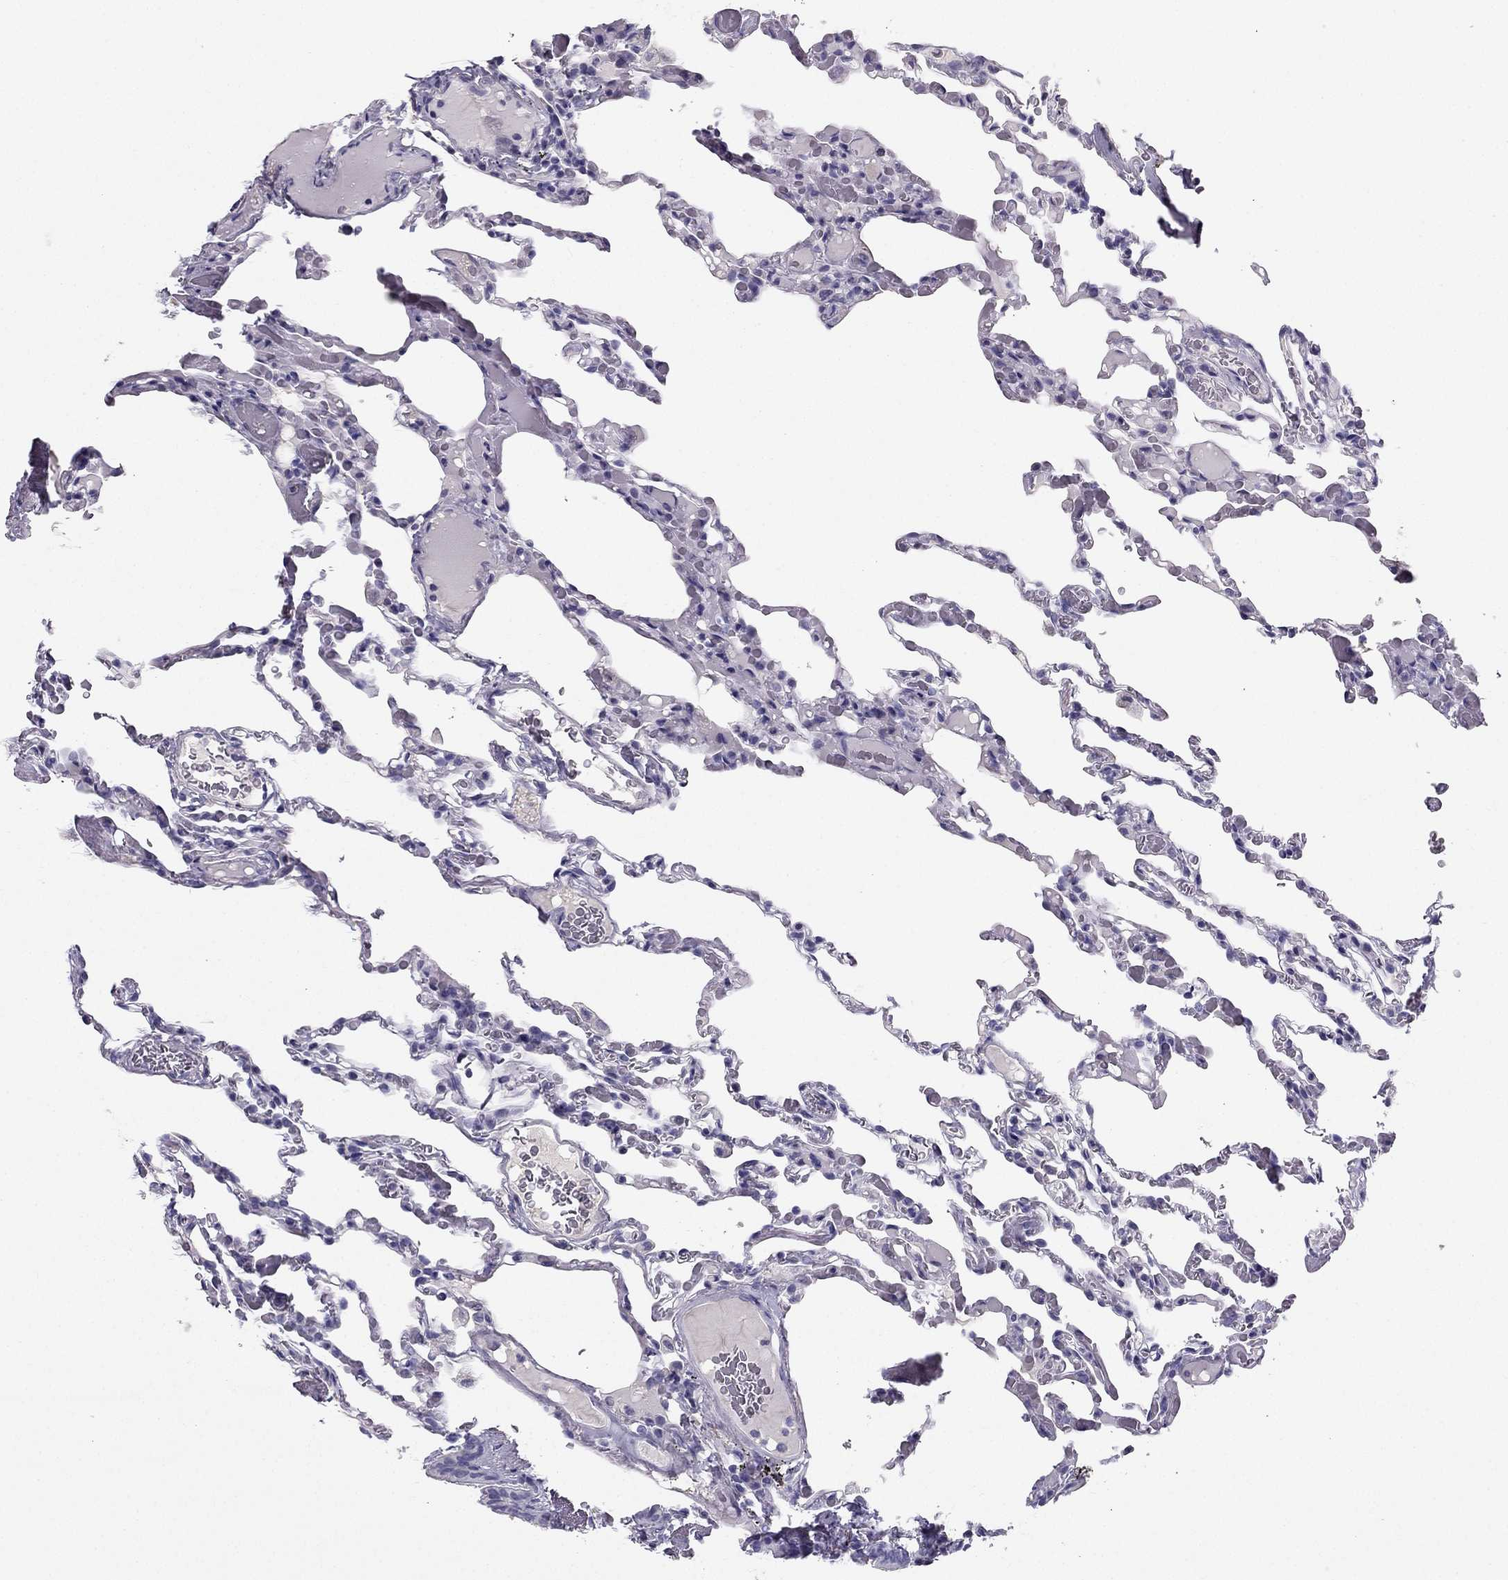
{"staining": {"intensity": "negative", "quantity": "none", "location": "none"}, "tissue": "lung", "cell_type": "Alveolar cells", "image_type": "normal", "snomed": [{"axis": "morphology", "description": "Normal tissue, NOS"}, {"axis": "topography", "description": "Lung"}], "caption": "Normal lung was stained to show a protein in brown. There is no significant positivity in alveolar cells. (Brightfield microscopy of DAB (3,3'-diaminobenzidine) immunohistochemistry at high magnification).", "gene": "LMTK3", "patient": {"sex": "female", "age": 43}}